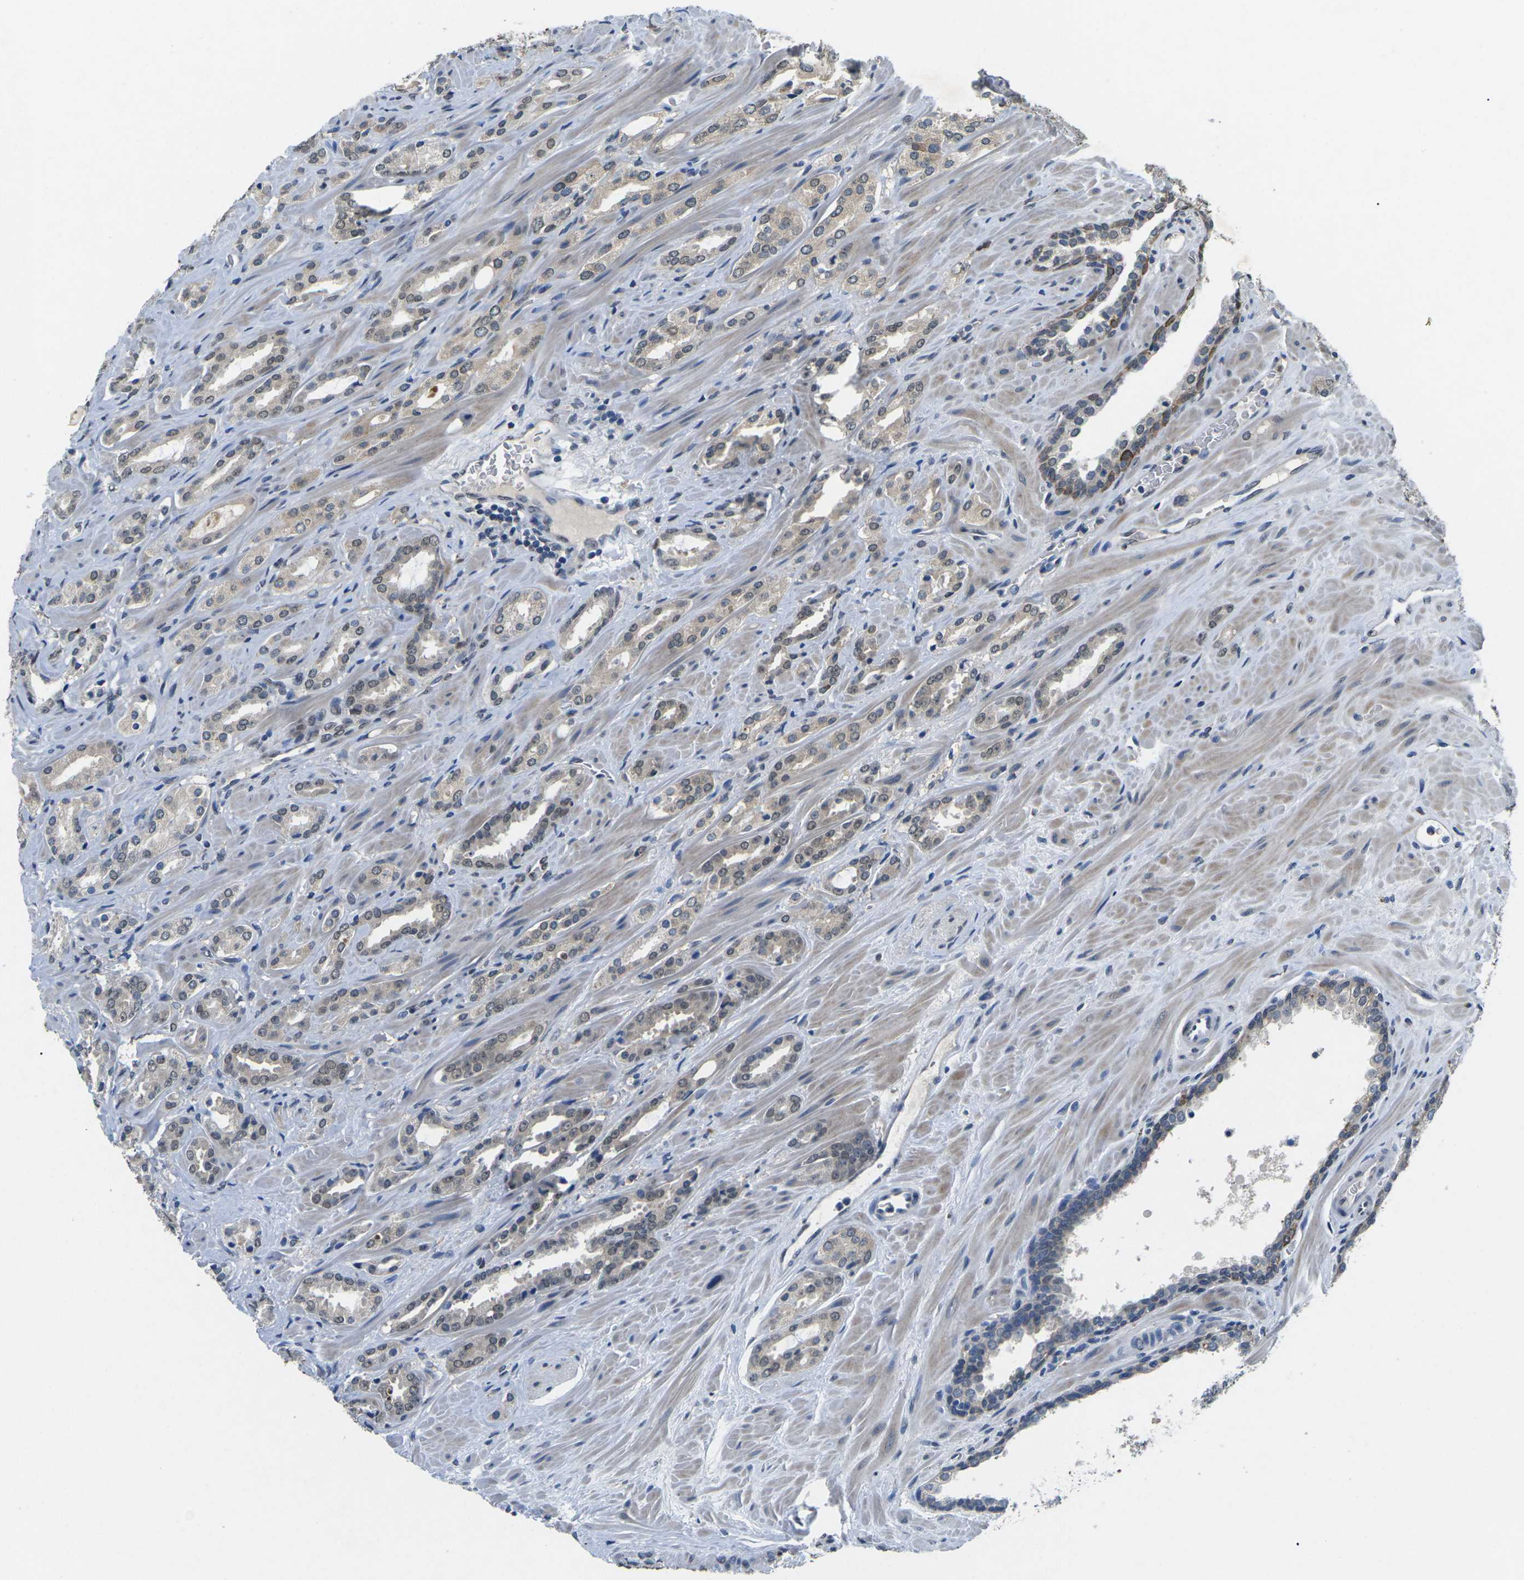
{"staining": {"intensity": "negative", "quantity": "none", "location": "none"}, "tissue": "prostate cancer", "cell_type": "Tumor cells", "image_type": "cancer", "snomed": [{"axis": "morphology", "description": "Adenocarcinoma, High grade"}, {"axis": "topography", "description": "Prostate"}], "caption": "Immunohistochemistry (IHC) photomicrograph of prostate high-grade adenocarcinoma stained for a protein (brown), which demonstrates no positivity in tumor cells. (Stains: DAB immunohistochemistry (IHC) with hematoxylin counter stain, Microscopy: brightfield microscopy at high magnification).", "gene": "SCNN1B", "patient": {"sex": "male", "age": 64}}